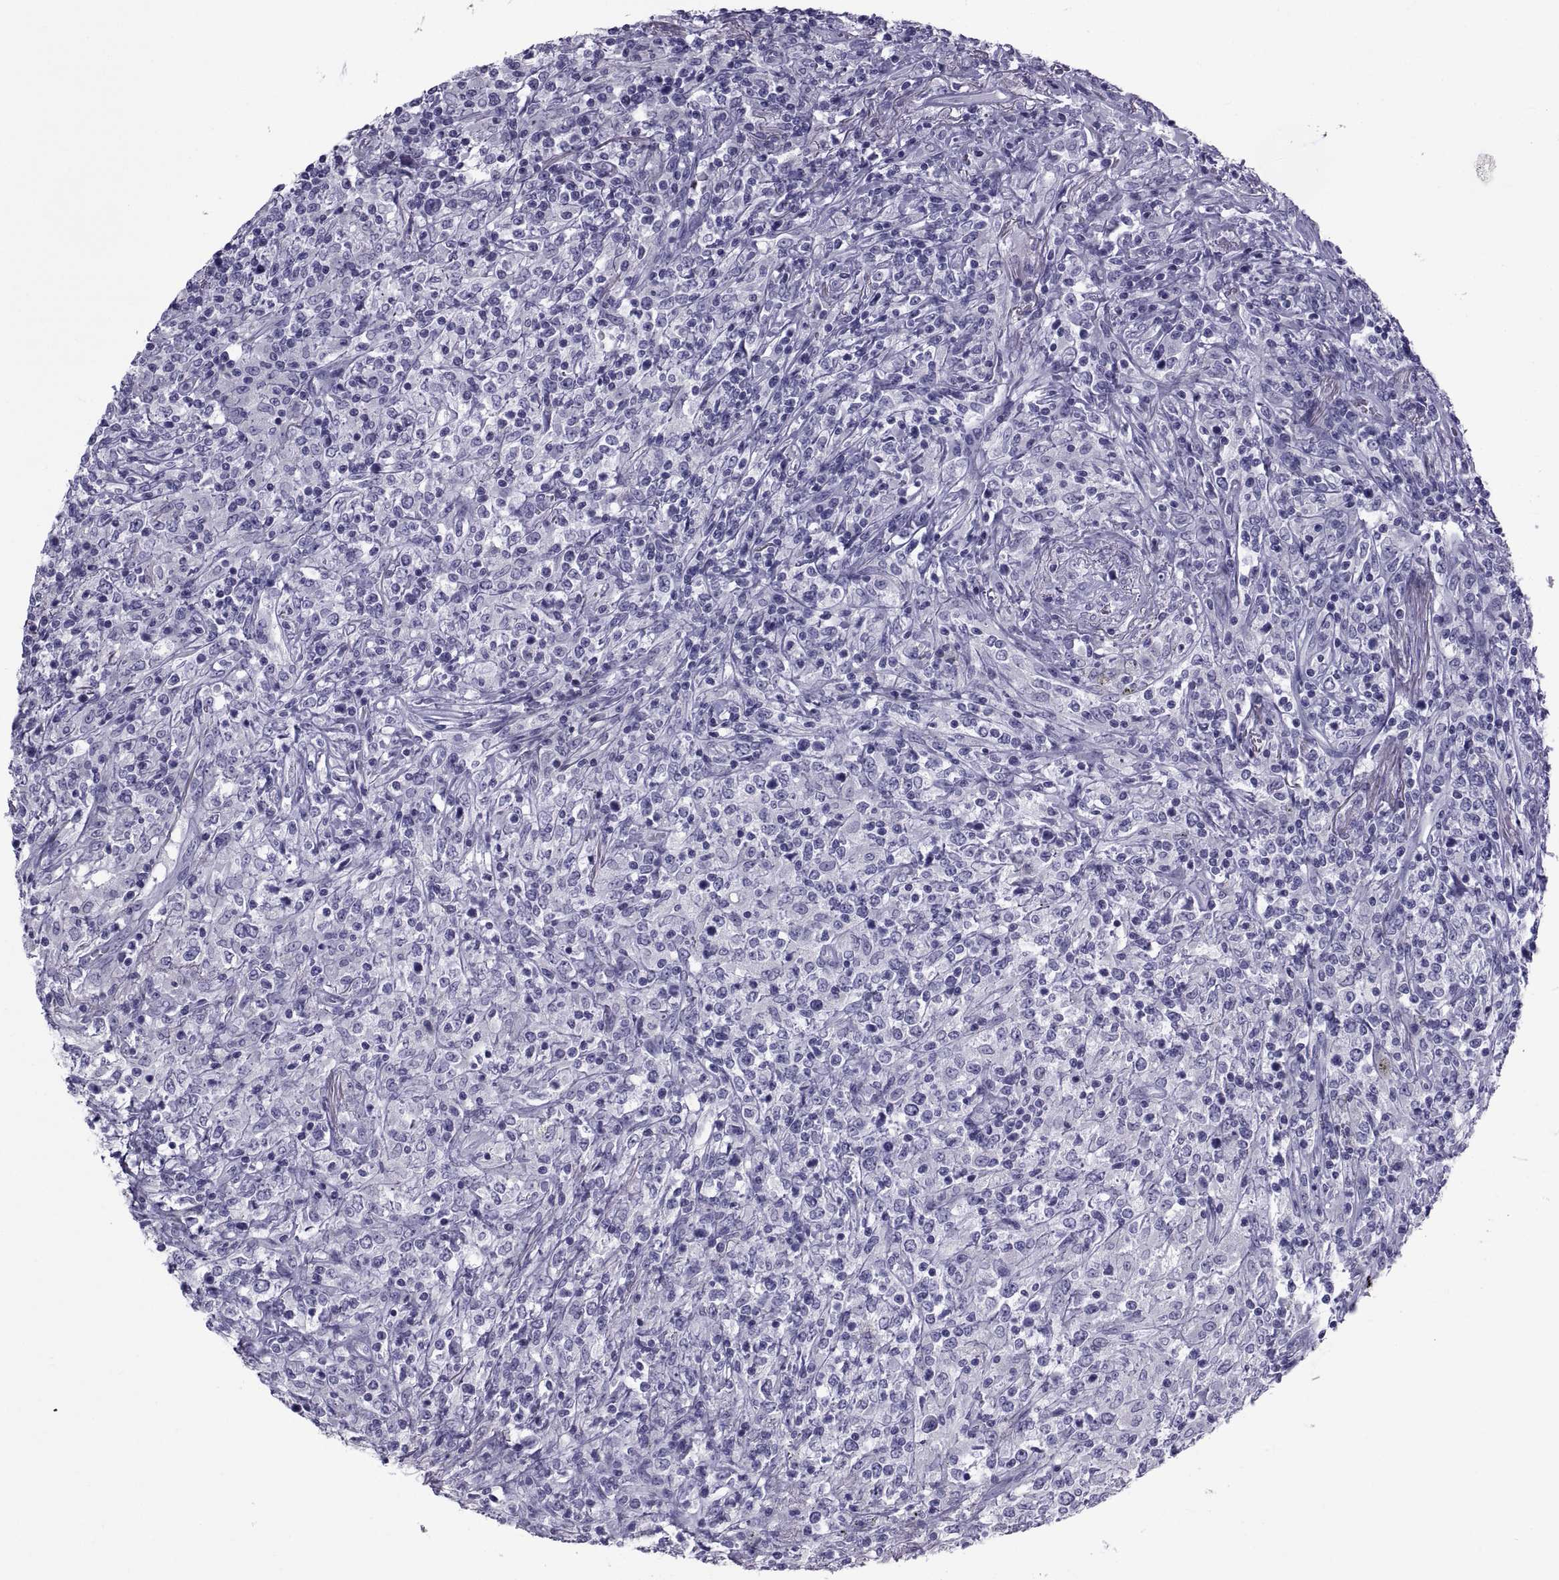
{"staining": {"intensity": "negative", "quantity": "none", "location": "none"}, "tissue": "lymphoma", "cell_type": "Tumor cells", "image_type": "cancer", "snomed": [{"axis": "morphology", "description": "Malignant lymphoma, non-Hodgkin's type, High grade"}, {"axis": "topography", "description": "Lung"}], "caption": "Immunohistochemical staining of human high-grade malignant lymphoma, non-Hodgkin's type shows no significant expression in tumor cells. Brightfield microscopy of immunohistochemistry stained with DAB (brown) and hematoxylin (blue), captured at high magnification.", "gene": "NPTX2", "patient": {"sex": "male", "age": 79}}